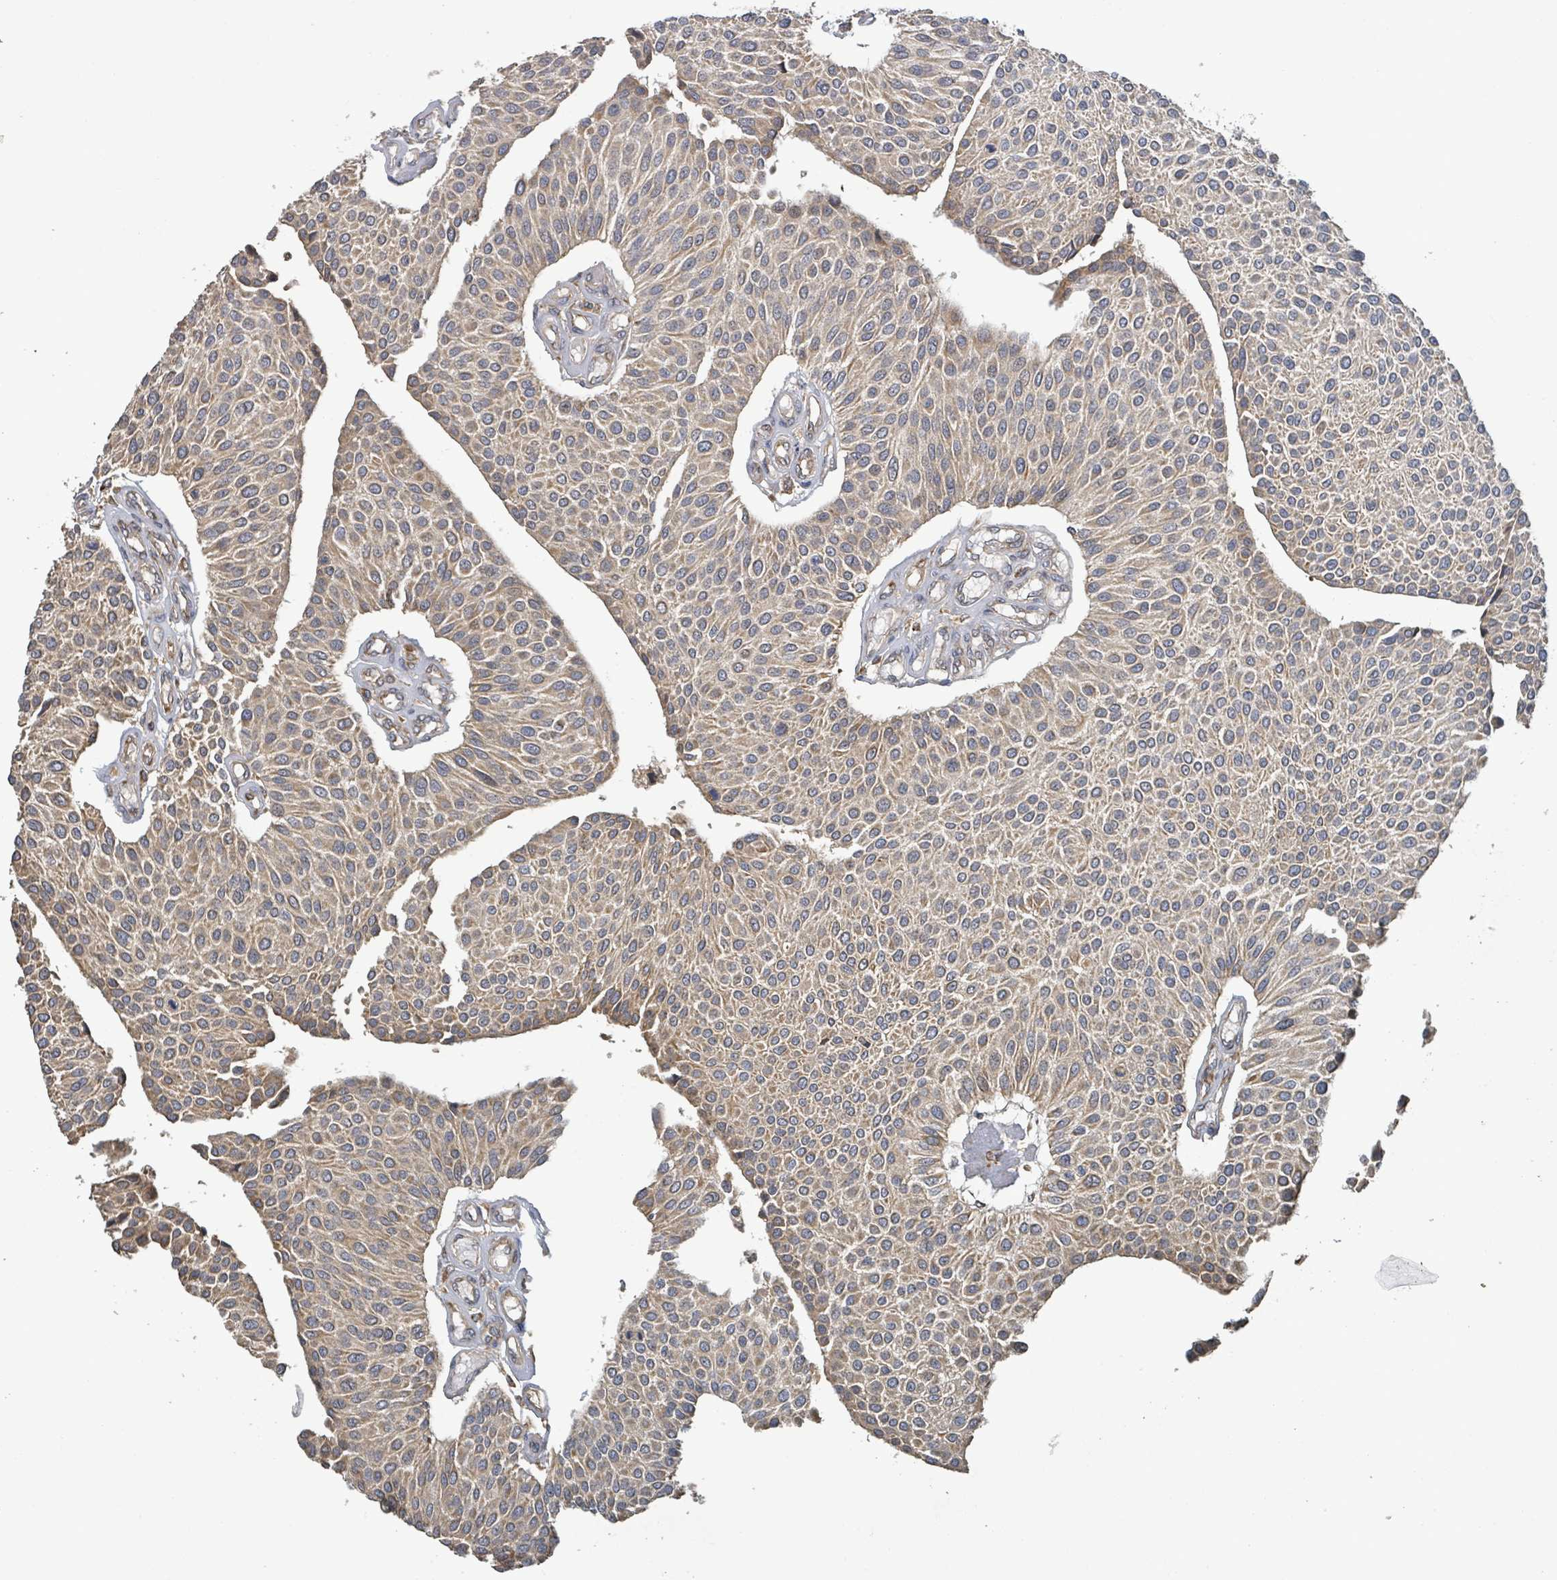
{"staining": {"intensity": "weak", "quantity": ">75%", "location": "cytoplasmic/membranous"}, "tissue": "urothelial cancer", "cell_type": "Tumor cells", "image_type": "cancer", "snomed": [{"axis": "morphology", "description": "Urothelial carcinoma, NOS"}, {"axis": "topography", "description": "Urinary bladder"}], "caption": "Immunohistochemical staining of human urothelial cancer demonstrates low levels of weak cytoplasmic/membranous protein positivity in approximately >75% of tumor cells.", "gene": "STARD4", "patient": {"sex": "male", "age": 55}}